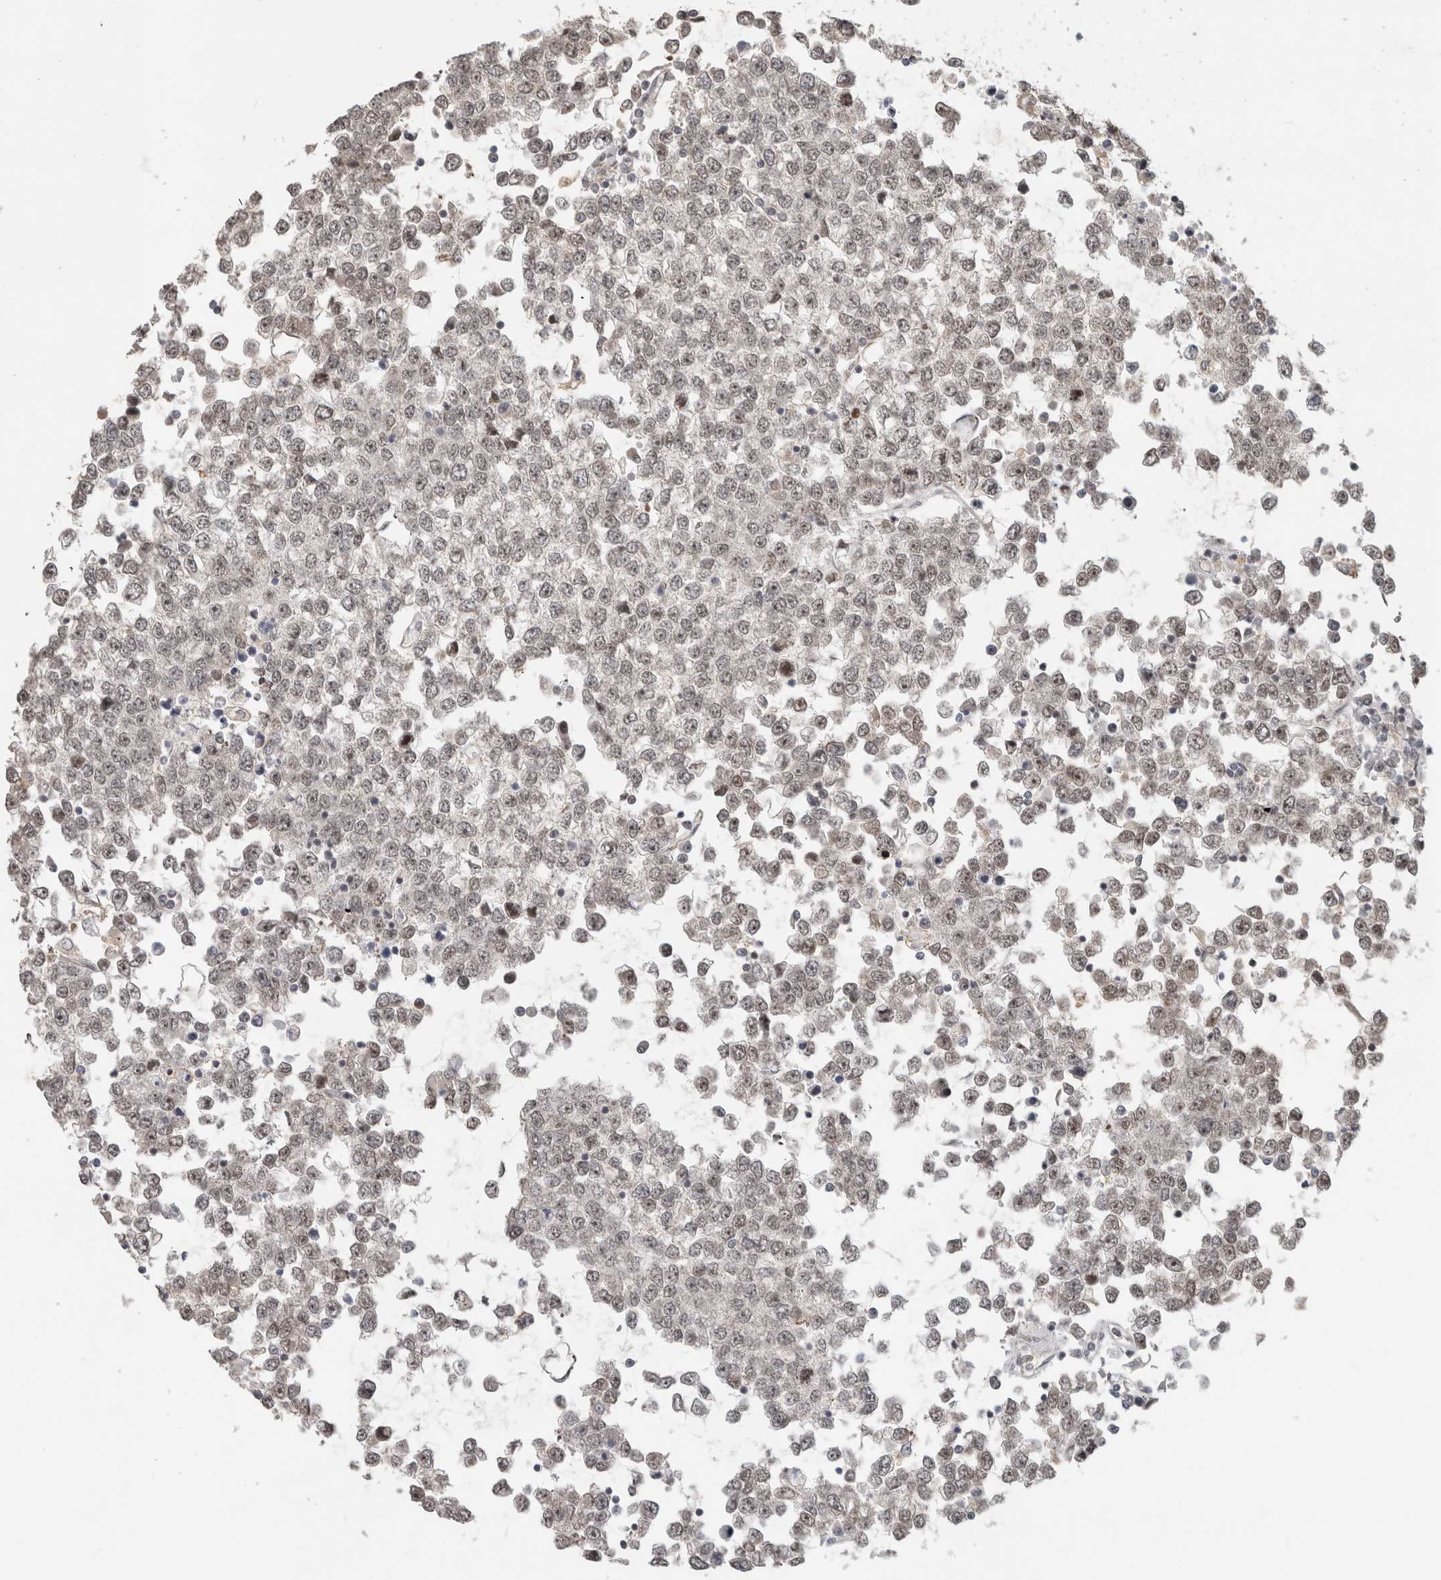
{"staining": {"intensity": "weak", "quantity": "25%-75%", "location": "nuclear"}, "tissue": "testis cancer", "cell_type": "Tumor cells", "image_type": "cancer", "snomed": [{"axis": "morphology", "description": "Seminoma, NOS"}, {"axis": "topography", "description": "Testis"}], "caption": "Testis cancer stained with DAB immunohistochemistry (IHC) demonstrates low levels of weak nuclear positivity in approximately 25%-75% of tumor cells. (DAB IHC with brightfield microscopy, high magnification).", "gene": "WASF2", "patient": {"sex": "male", "age": 65}}